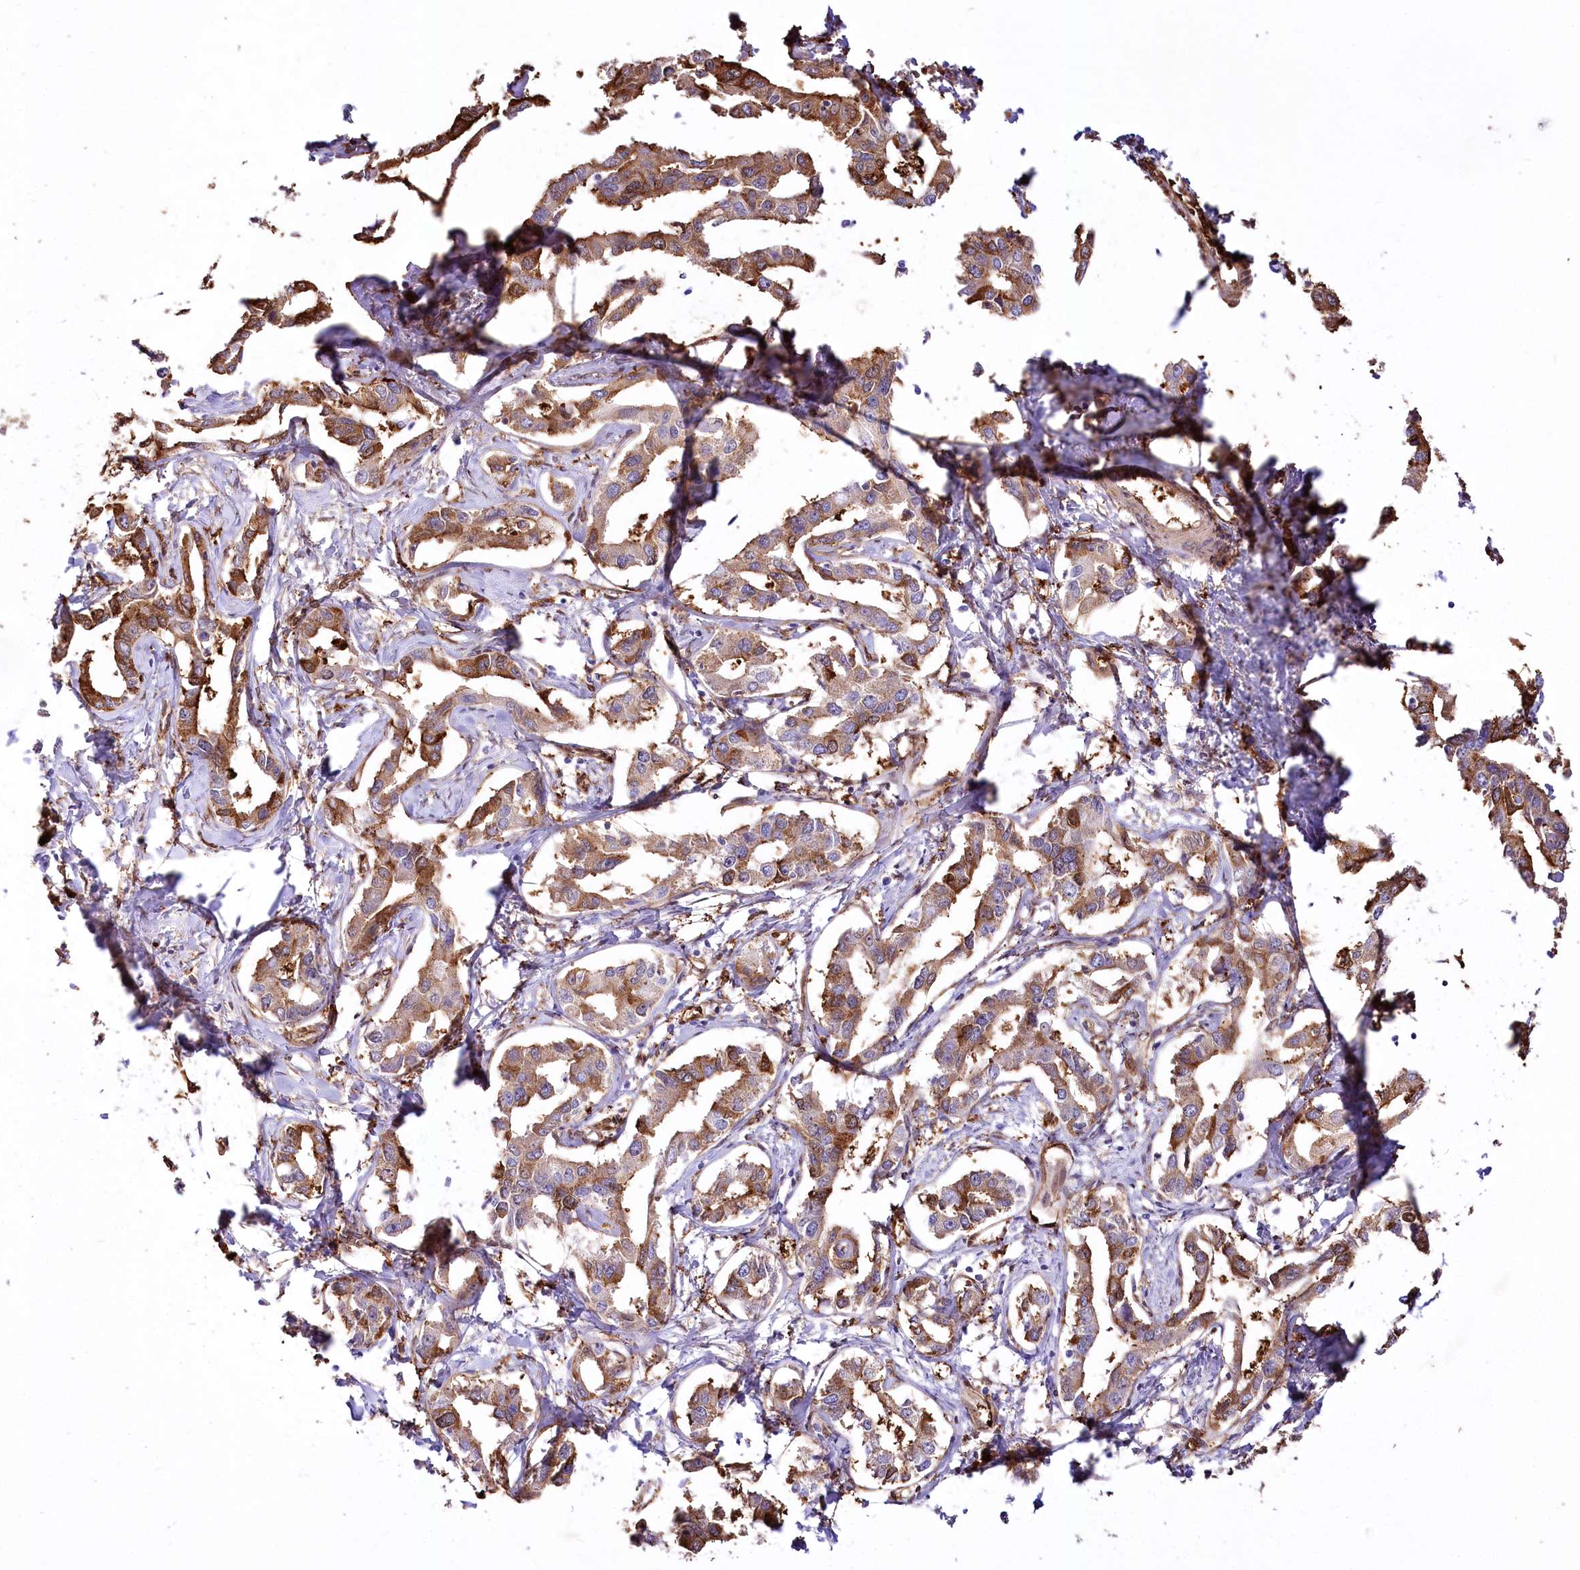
{"staining": {"intensity": "moderate", "quantity": ">75%", "location": "cytoplasmic/membranous"}, "tissue": "liver cancer", "cell_type": "Tumor cells", "image_type": "cancer", "snomed": [{"axis": "morphology", "description": "Cholangiocarcinoma"}, {"axis": "topography", "description": "Liver"}], "caption": "Tumor cells reveal medium levels of moderate cytoplasmic/membranous staining in about >75% of cells in liver cancer.", "gene": "PTMS", "patient": {"sex": "male", "age": 59}}